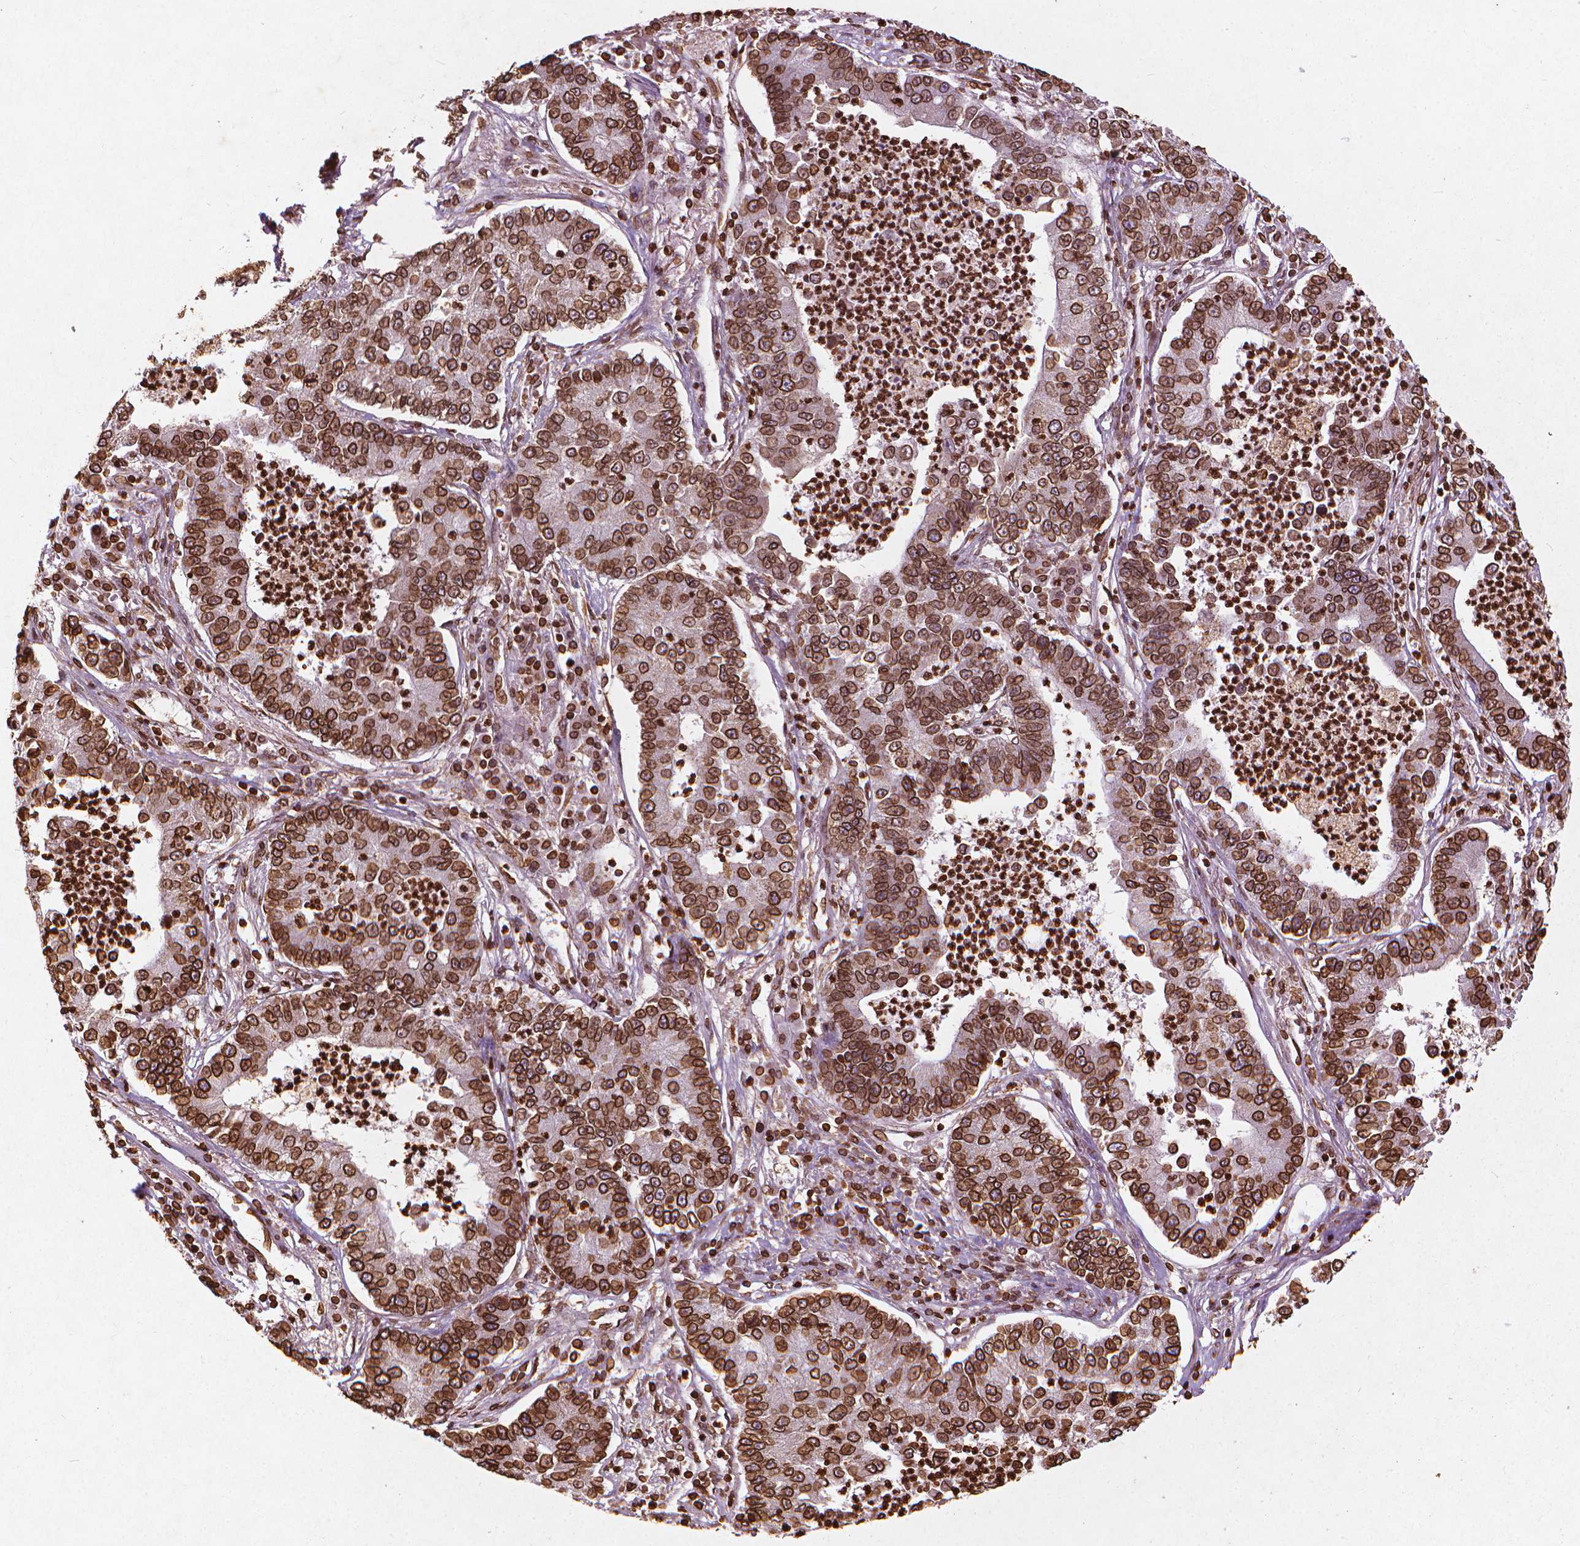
{"staining": {"intensity": "strong", "quantity": ">75%", "location": "cytoplasmic/membranous,nuclear"}, "tissue": "lung cancer", "cell_type": "Tumor cells", "image_type": "cancer", "snomed": [{"axis": "morphology", "description": "Adenocarcinoma, NOS"}, {"axis": "topography", "description": "Lung"}], "caption": "Lung cancer (adenocarcinoma) stained for a protein (brown) exhibits strong cytoplasmic/membranous and nuclear positive positivity in about >75% of tumor cells.", "gene": "LMNB1", "patient": {"sex": "female", "age": 57}}